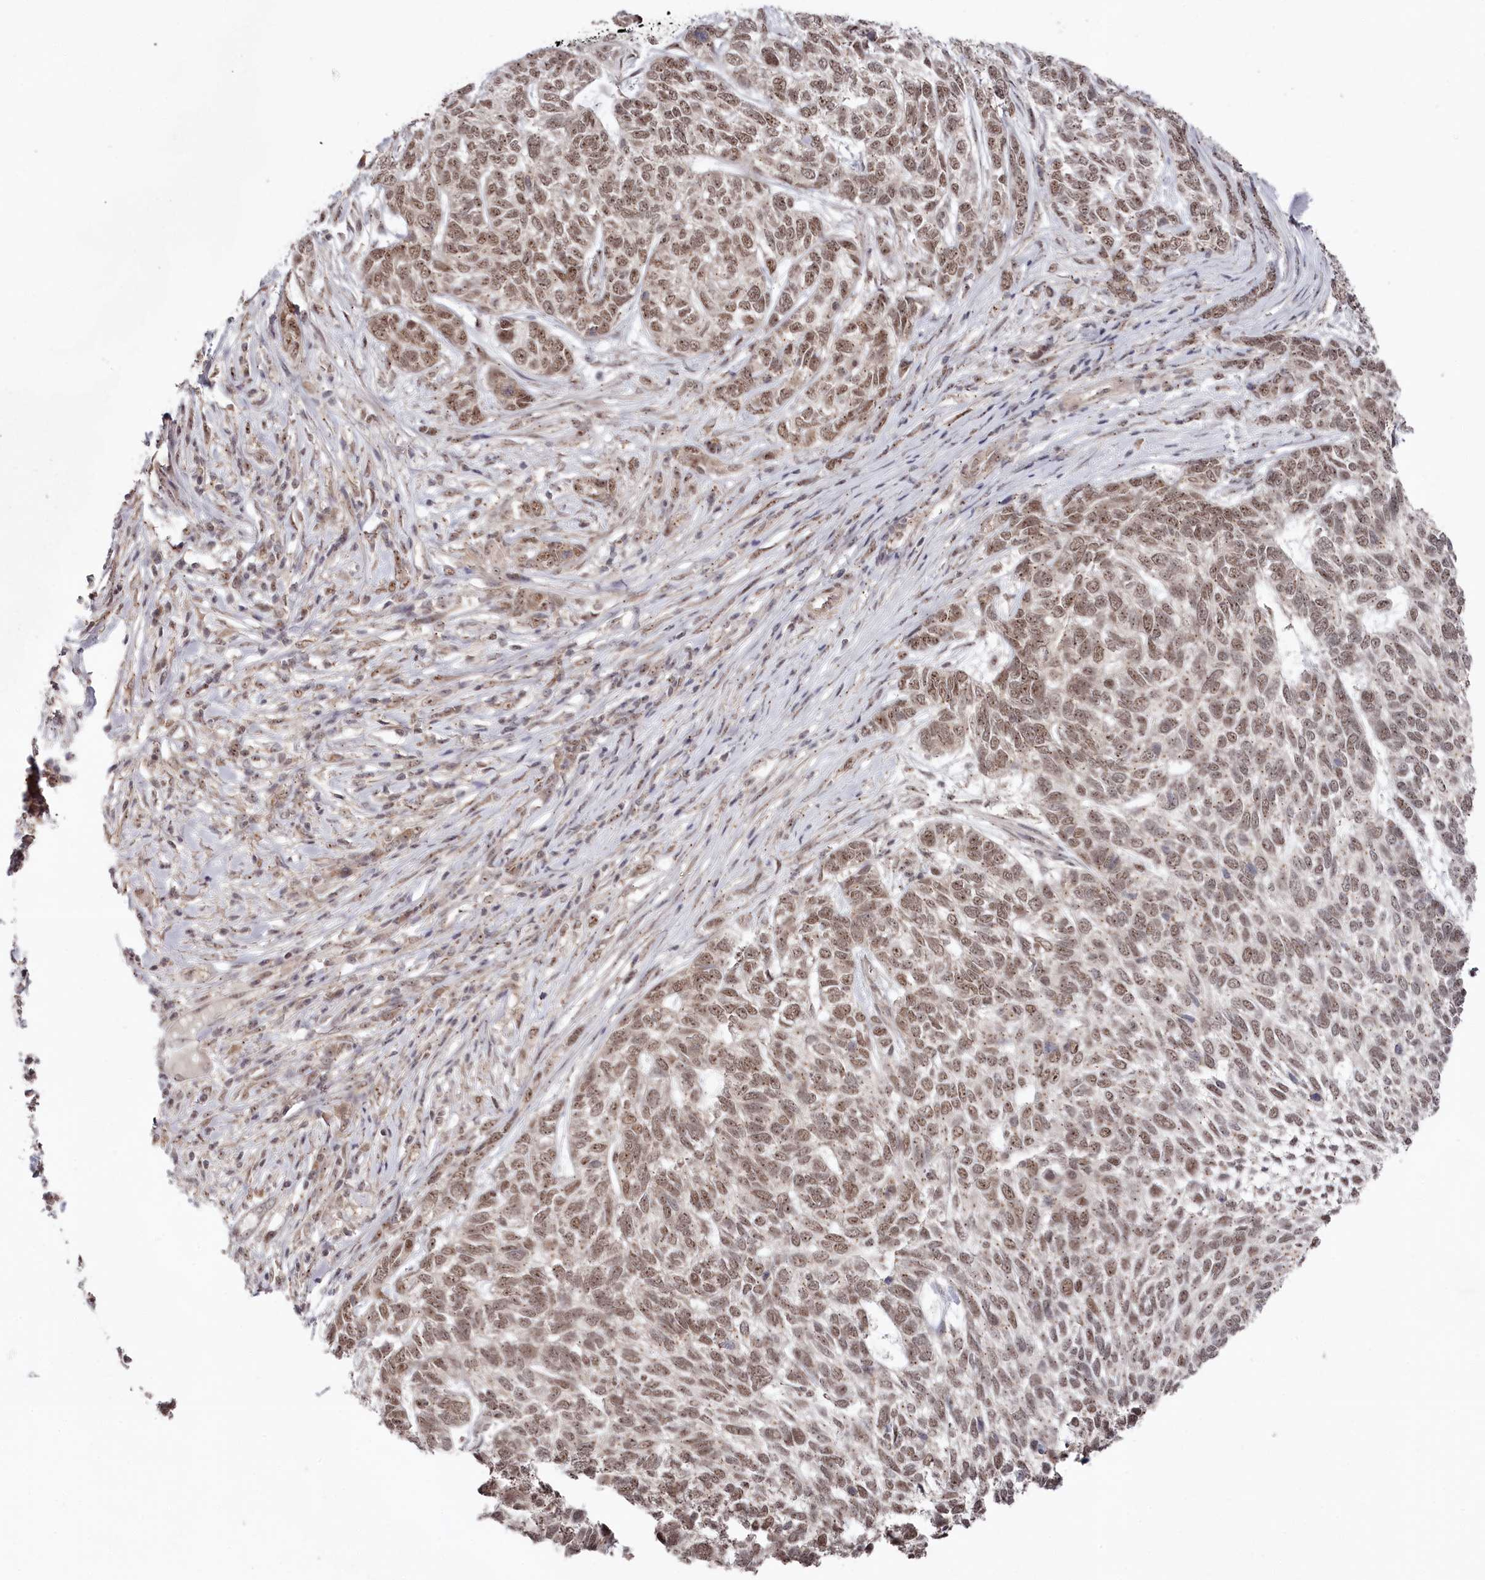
{"staining": {"intensity": "moderate", "quantity": "25%-75%", "location": "nuclear"}, "tissue": "skin cancer", "cell_type": "Tumor cells", "image_type": "cancer", "snomed": [{"axis": "morphology", "description": "Basal cell carcinoma"}, {"axis": "topography", "description": "Skin"}], "caption": "Human skin cancer stained with a brown dye shows moderate nuclear positive expression in approximately 25%-75% of tumor cells.", "gene": "EXOSC1", "patient": {"sex": "female", "age": 65}}